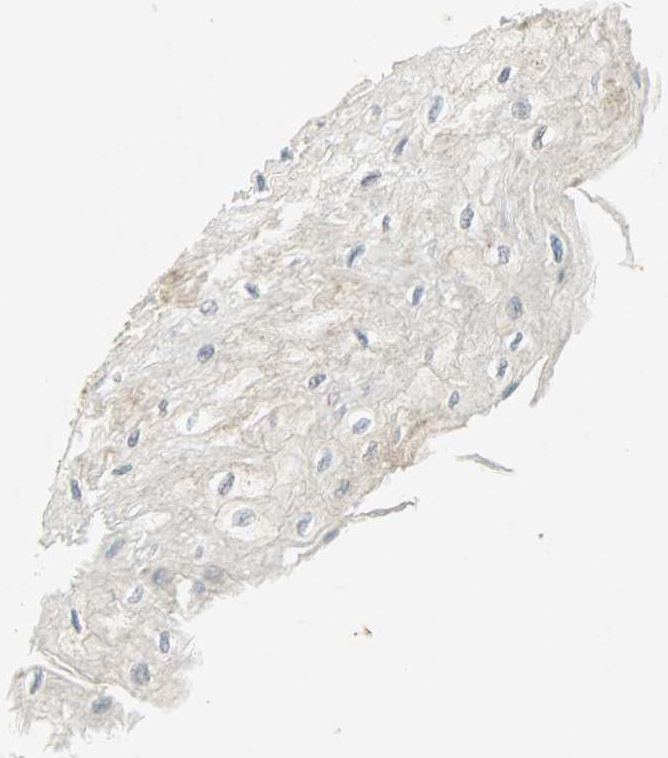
{"staining": {"intensity": "strong", "quantity": "<25%", "location": "nuclear"}, "tissue": "esophagus", "cell_type": "Squamous epithelial cells", "image_type": "normal", "snomed": [{"axis": "morphology", "description": "Normal tissue, NOS"}, {"axis": "topography", "description": "Esophagus"}], "caption": "Esophagus stained for a protein (brown) shows strong nuclear positive staining in about <25% of squamous epithelial cells.", "gene": "AURKB", "patient": {"sex": "female", "age": 72}}